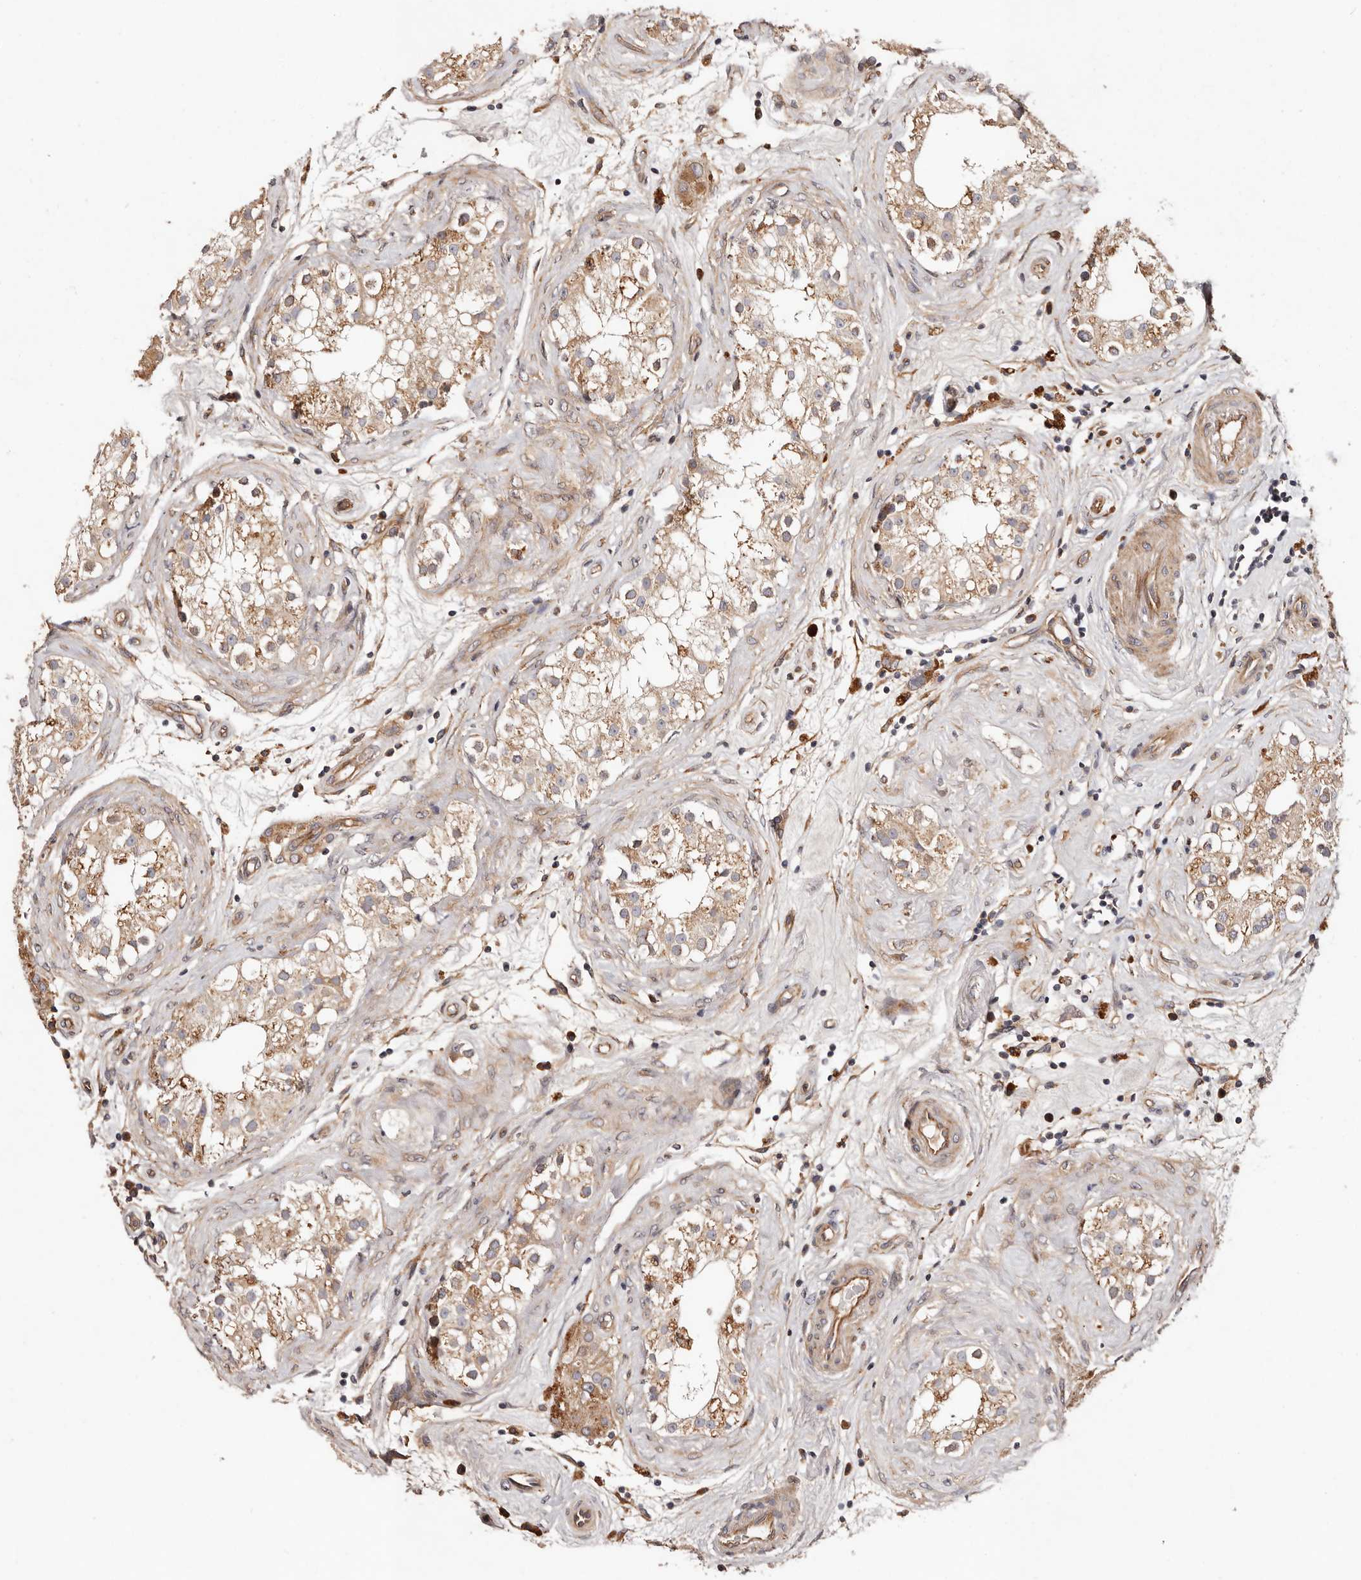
{"staining": {"intensity": "moderate", "quantity": ">75%", "location": "cytoplasmic/membranous"}, "tissue": "testis", "cell_type": "Cells in seminiferous ducts", "image_type": "normal", "snomed": [{"axis": "morphology", "description": "Normal tissue, NOS"}, {"axis": "topography", "description": "Testis"}], "caption": "High-power microscopy captured an IHC image of unremarkable testis, revealing moderate cytoplasmic/membranous staining in about >75% of cells in seminiferous ducts.", "gene": "MACF1", "patient": {"sex": "male", "age": 84}}